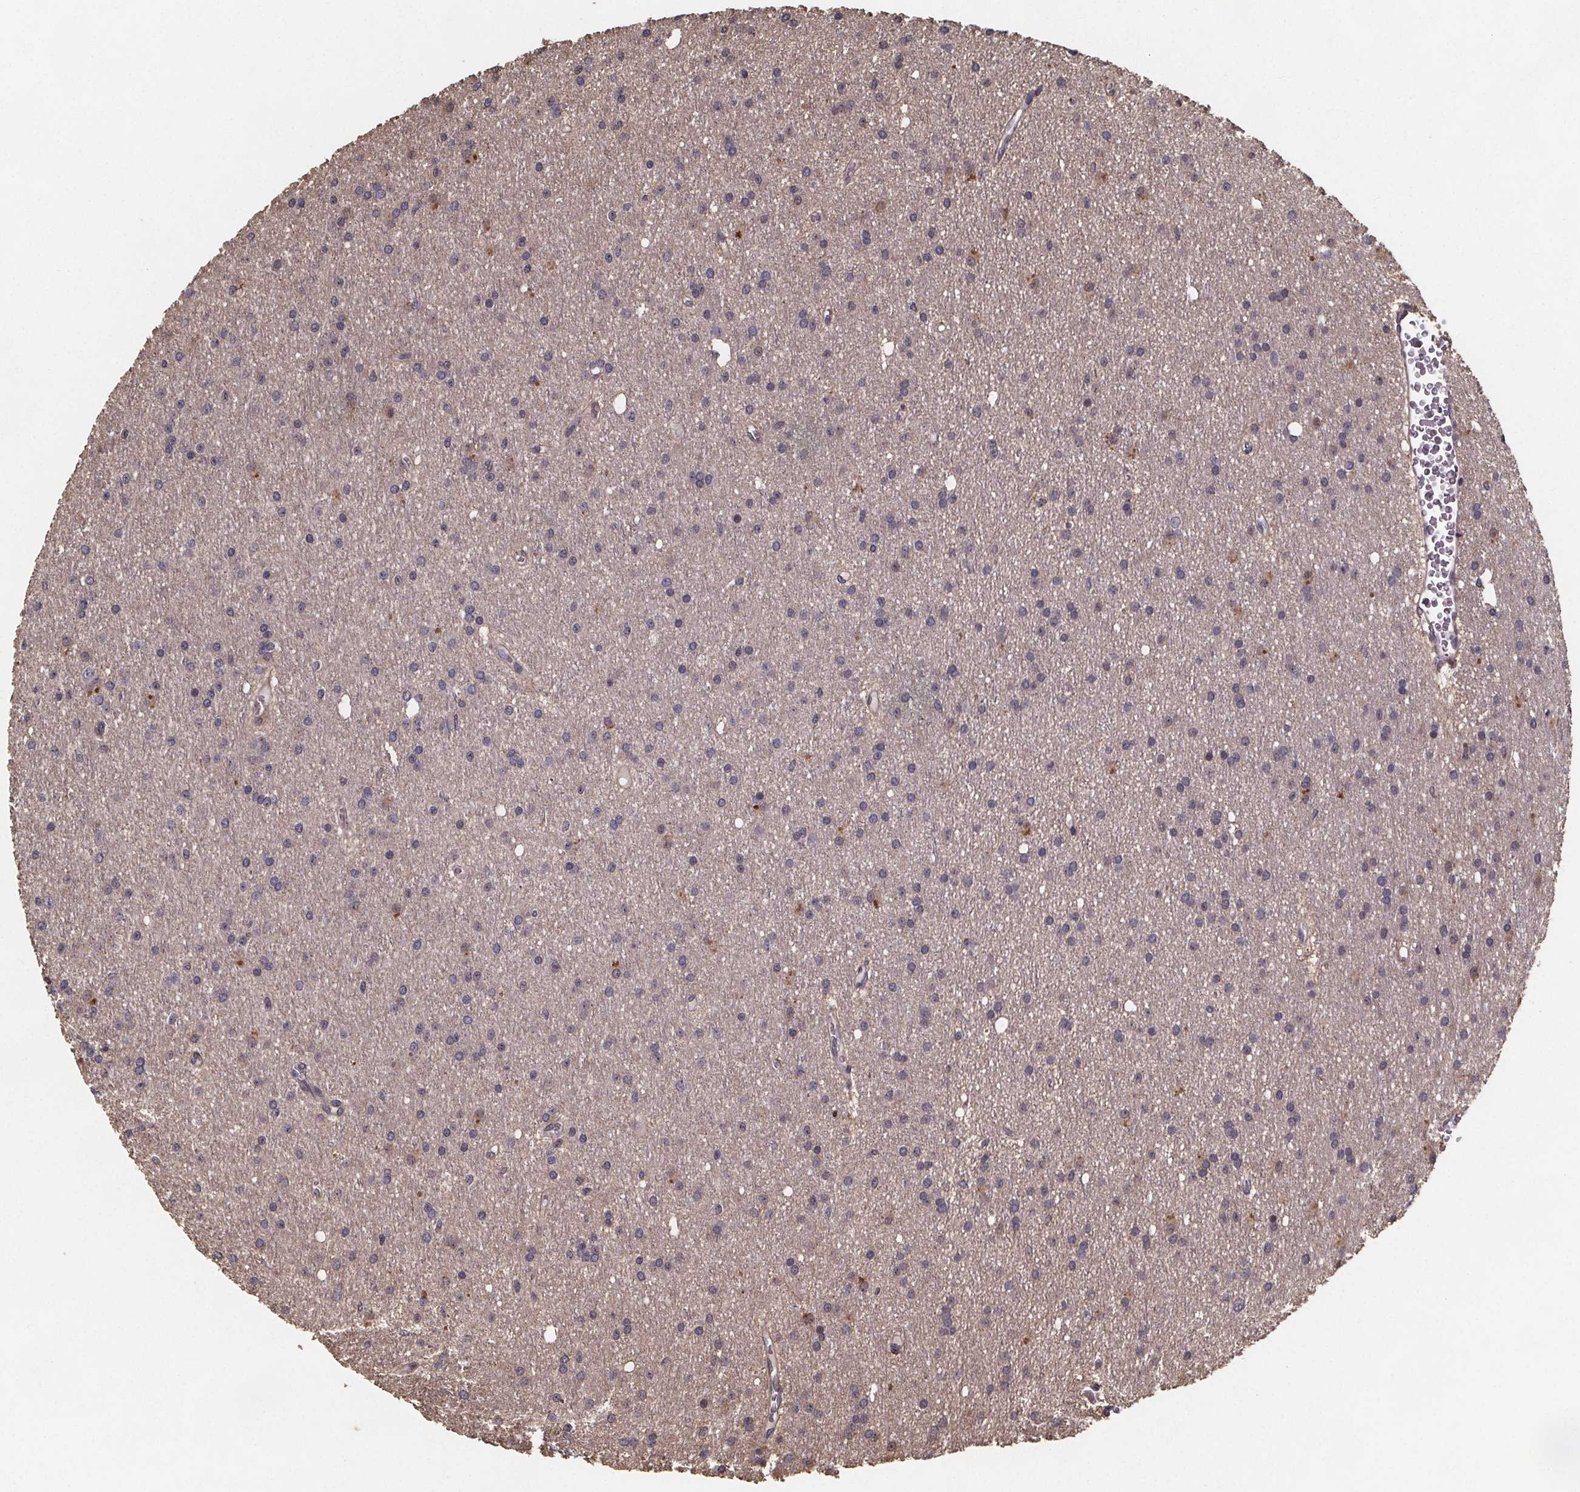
{"staining": {"intensity": "negative", "quantity": "none", "location": "none"}, "tissue": "glioma", "cell_type": "Tumor cells", "image_type": "cancer", "snomed": [{"axis": "morphology", "description": "Glioma, malignant, Low grade"}, {"axis": "topography", "description": "Brain"}], "caption": "Tumor cells are negative for protein expression in human malignant glioma (low-grade).", "gene": "ZNF879", "patient": {"sex": "male", "age": 27}}